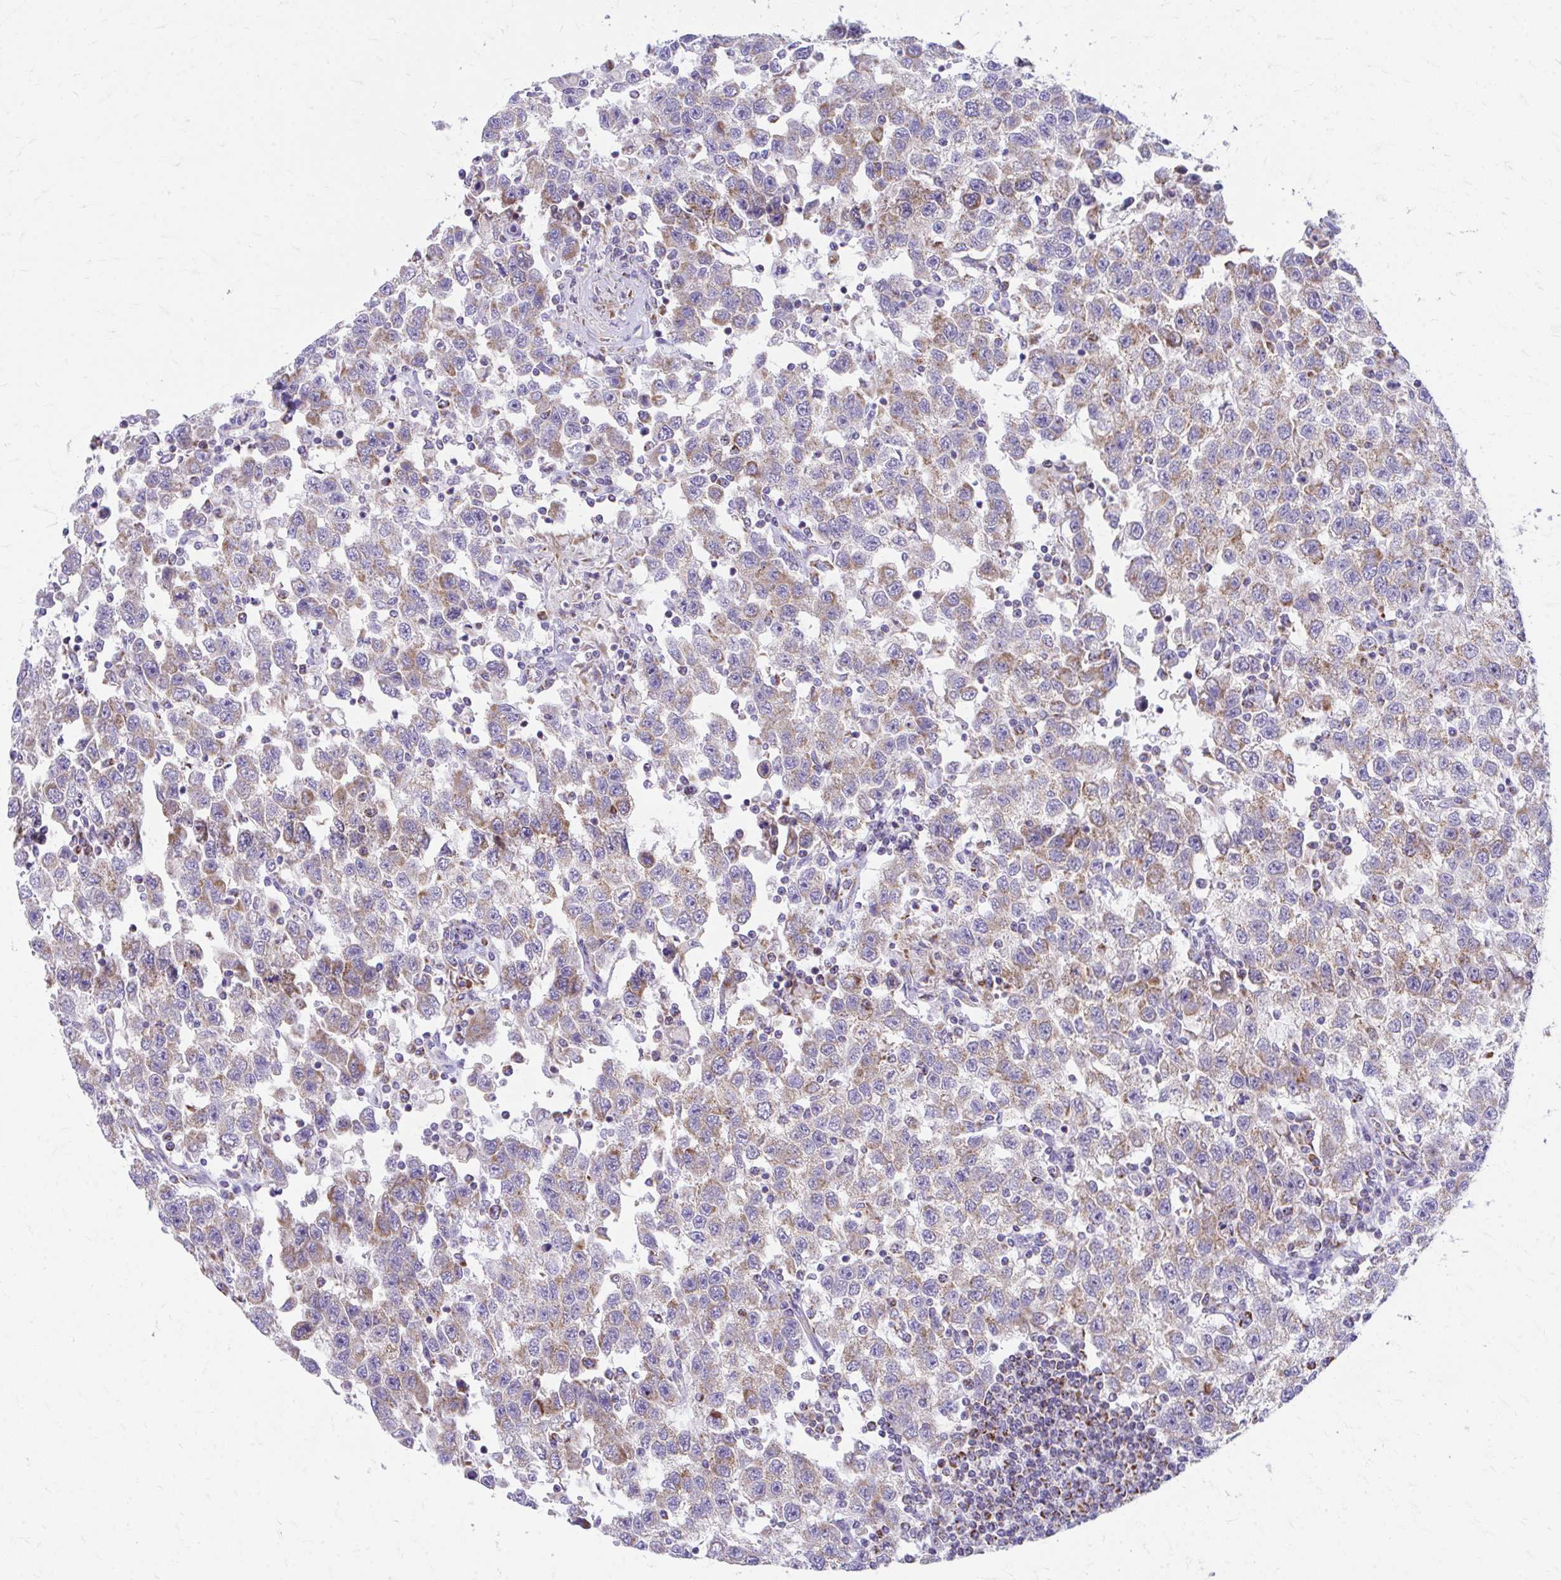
{"staining": {"intensity": "moderate", "quantity": "25%-75%", "location": "cytoplasmic/membranous"}, "tissue": "testis cancer", "cell_type": "Tumor cells", "image_type": "cancer", "snomed": [{"axis": "morphology", "description": "Seminoma, NOS"}, {"axis": "topography", "description": "Testis"}], "caption": "A brown stain labels moderate cytoplasmic/membranous positivity of a protein in human seminoma (testis) tumor cells.", "gene": "MRPL19", "patient": {"sex": "male", "age": 41}}